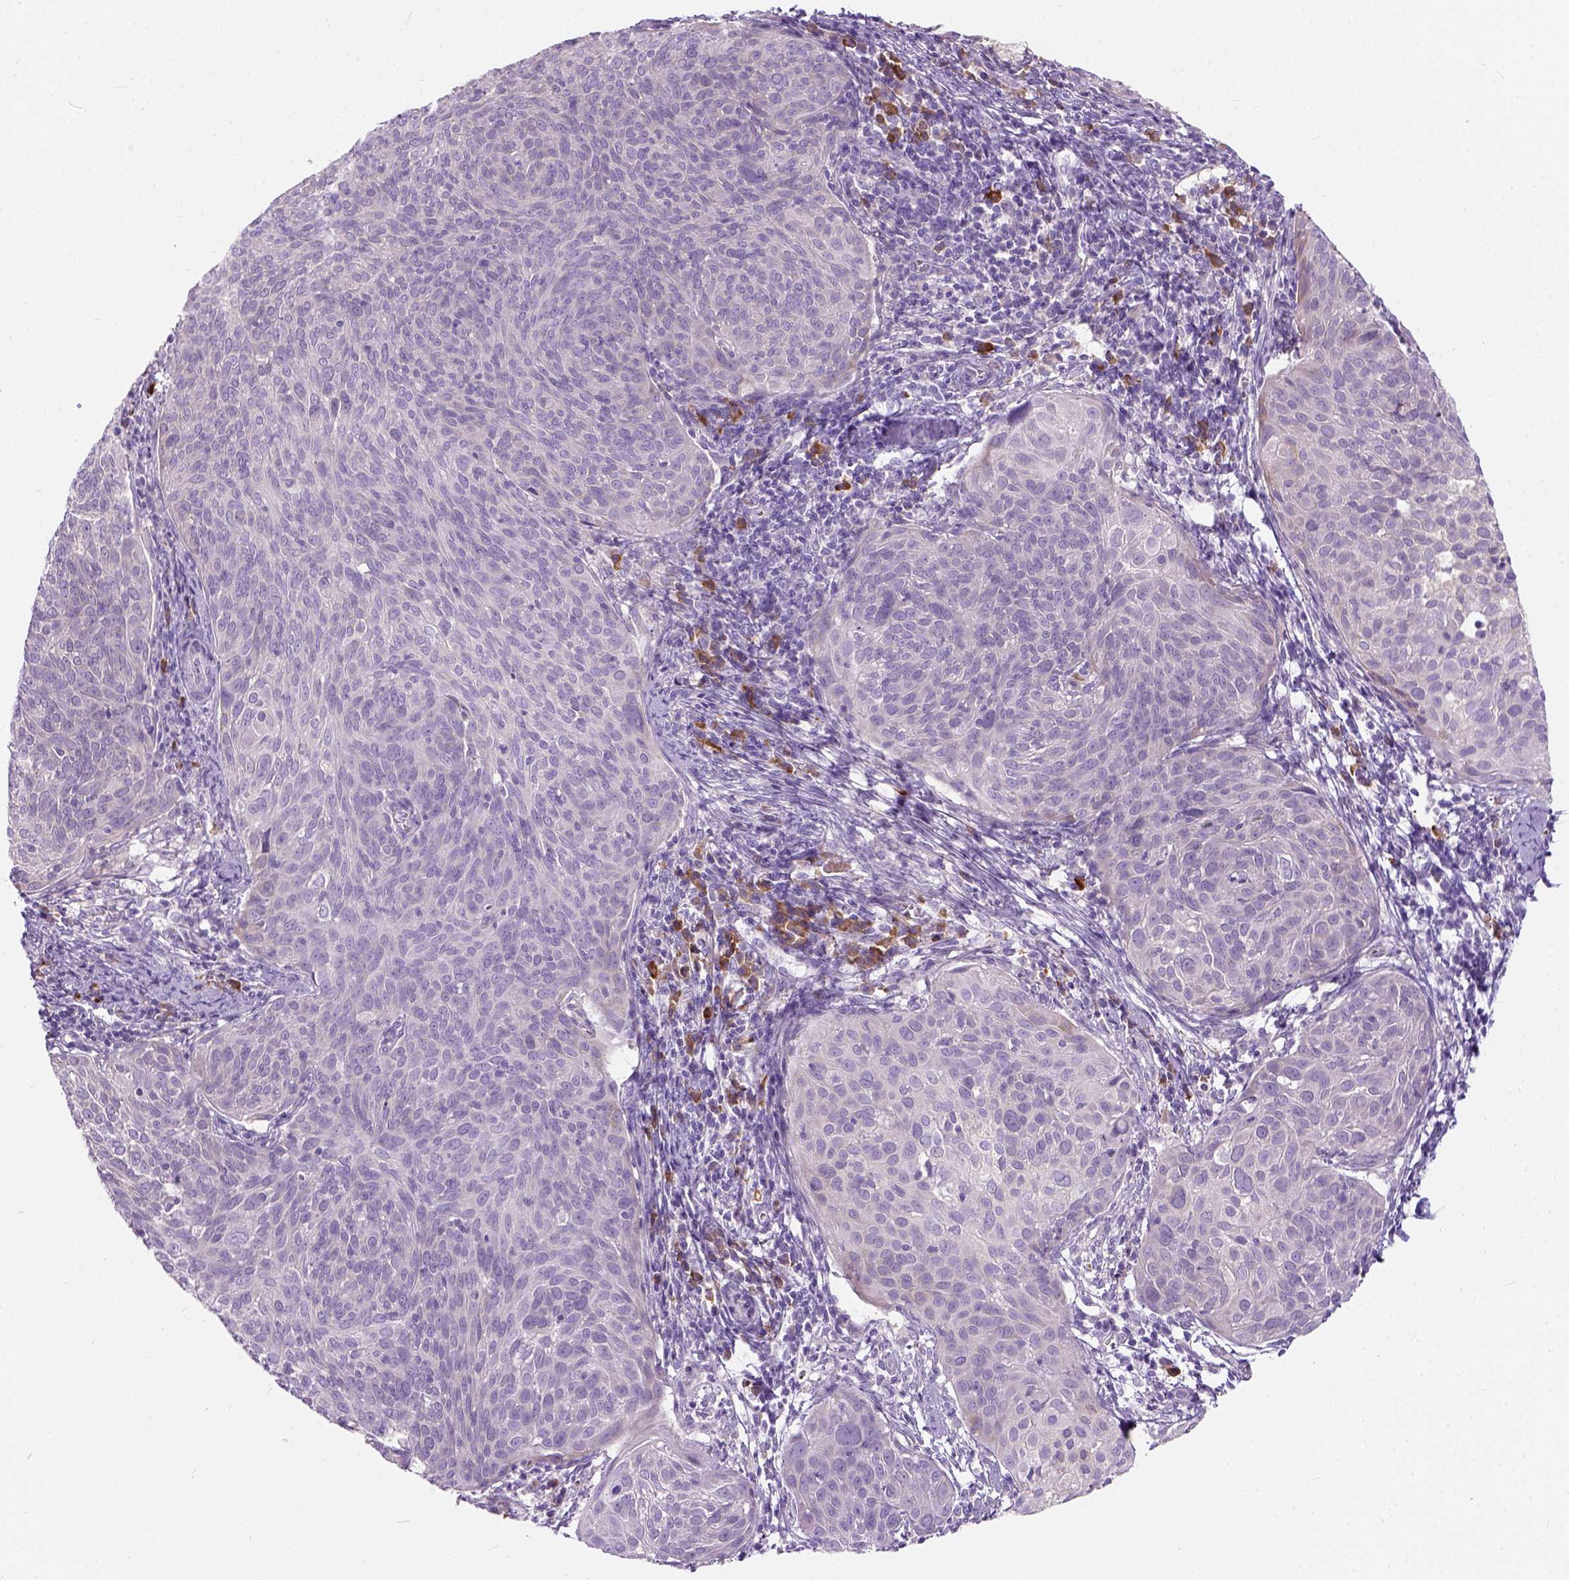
{"staining": {"intensity": "negative", "quantity": "none", "location": "none"}, "tissue": "cervical cancer", "cell_type": "Tumor cells", "image_type": "cancer", "snomed": [{"axis": "morphology", "description": "Squamous cell carcinoma, NOS"}, {"axis": "topography", "description": "Cervix"}], "caption": "Immunohistochemistry photomicrograph of cervical squamous cell carcinoma stained for a protein (brown), which shows no positivity in tumor cells. (Brightfield microscopy of DAB (3,3'-diaminobenzidine) immunohistochemistry (IHC) at high magnification).", "gene": "TRIM72", "patient": {"sex": "female", "age": 39}}